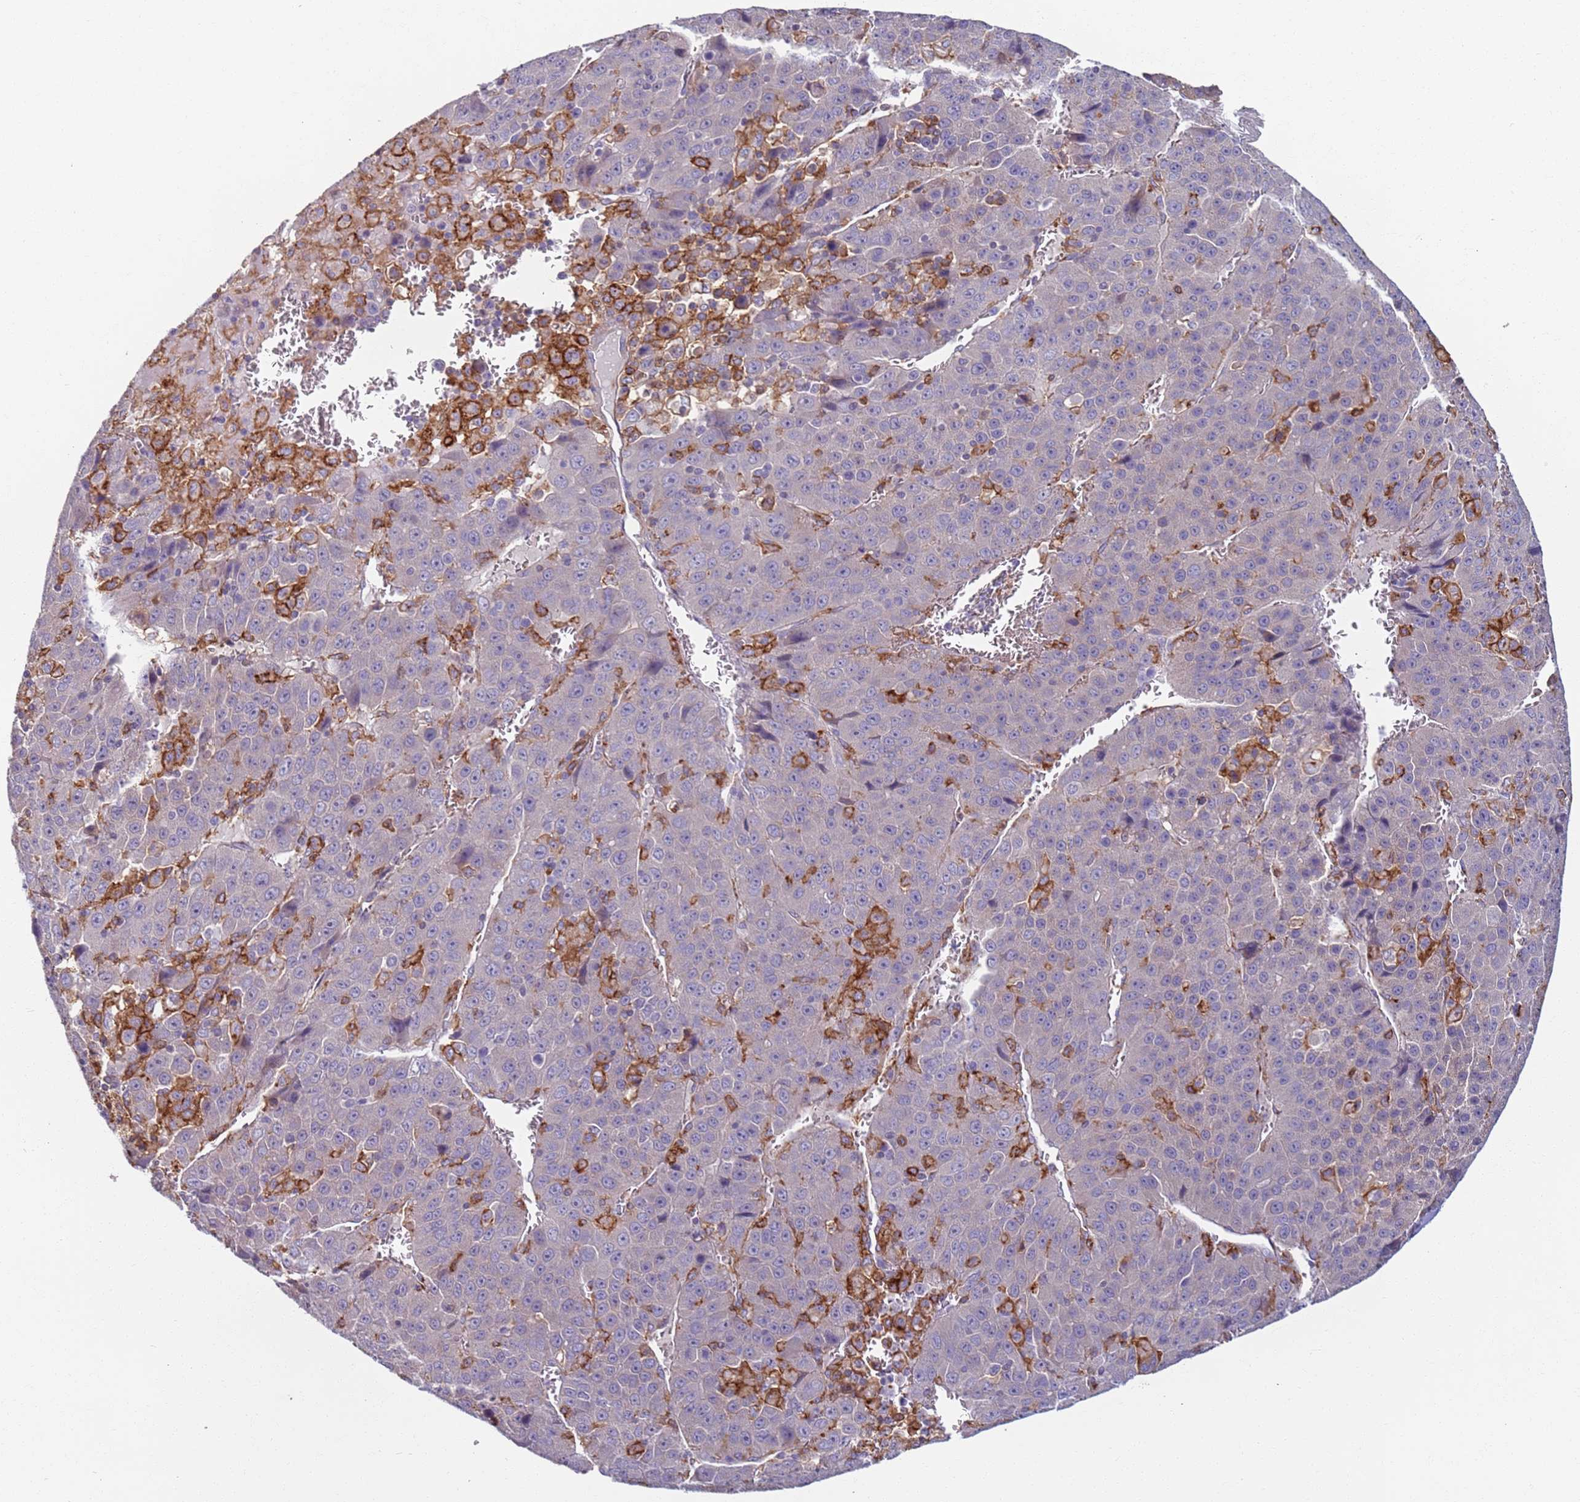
{"staining": {"intensity": "negative", "quantity": "none", "location": "none"}, "tissue": "liver cancer", "cell_type": "Tumor cells", "image_type": "cancer", "snomed": [{"axis": "morphology", "description": "Carcinoma, Hepatocellular, NOS"}, {"axis": "topography", "description": "Liver"}], "caption": "Tumor cells show no significant protein positivity in liver cancer (hepatocellular carcinoma).", "gene": "AKTIP", "patient": {"sex": "female", "age": 53}}